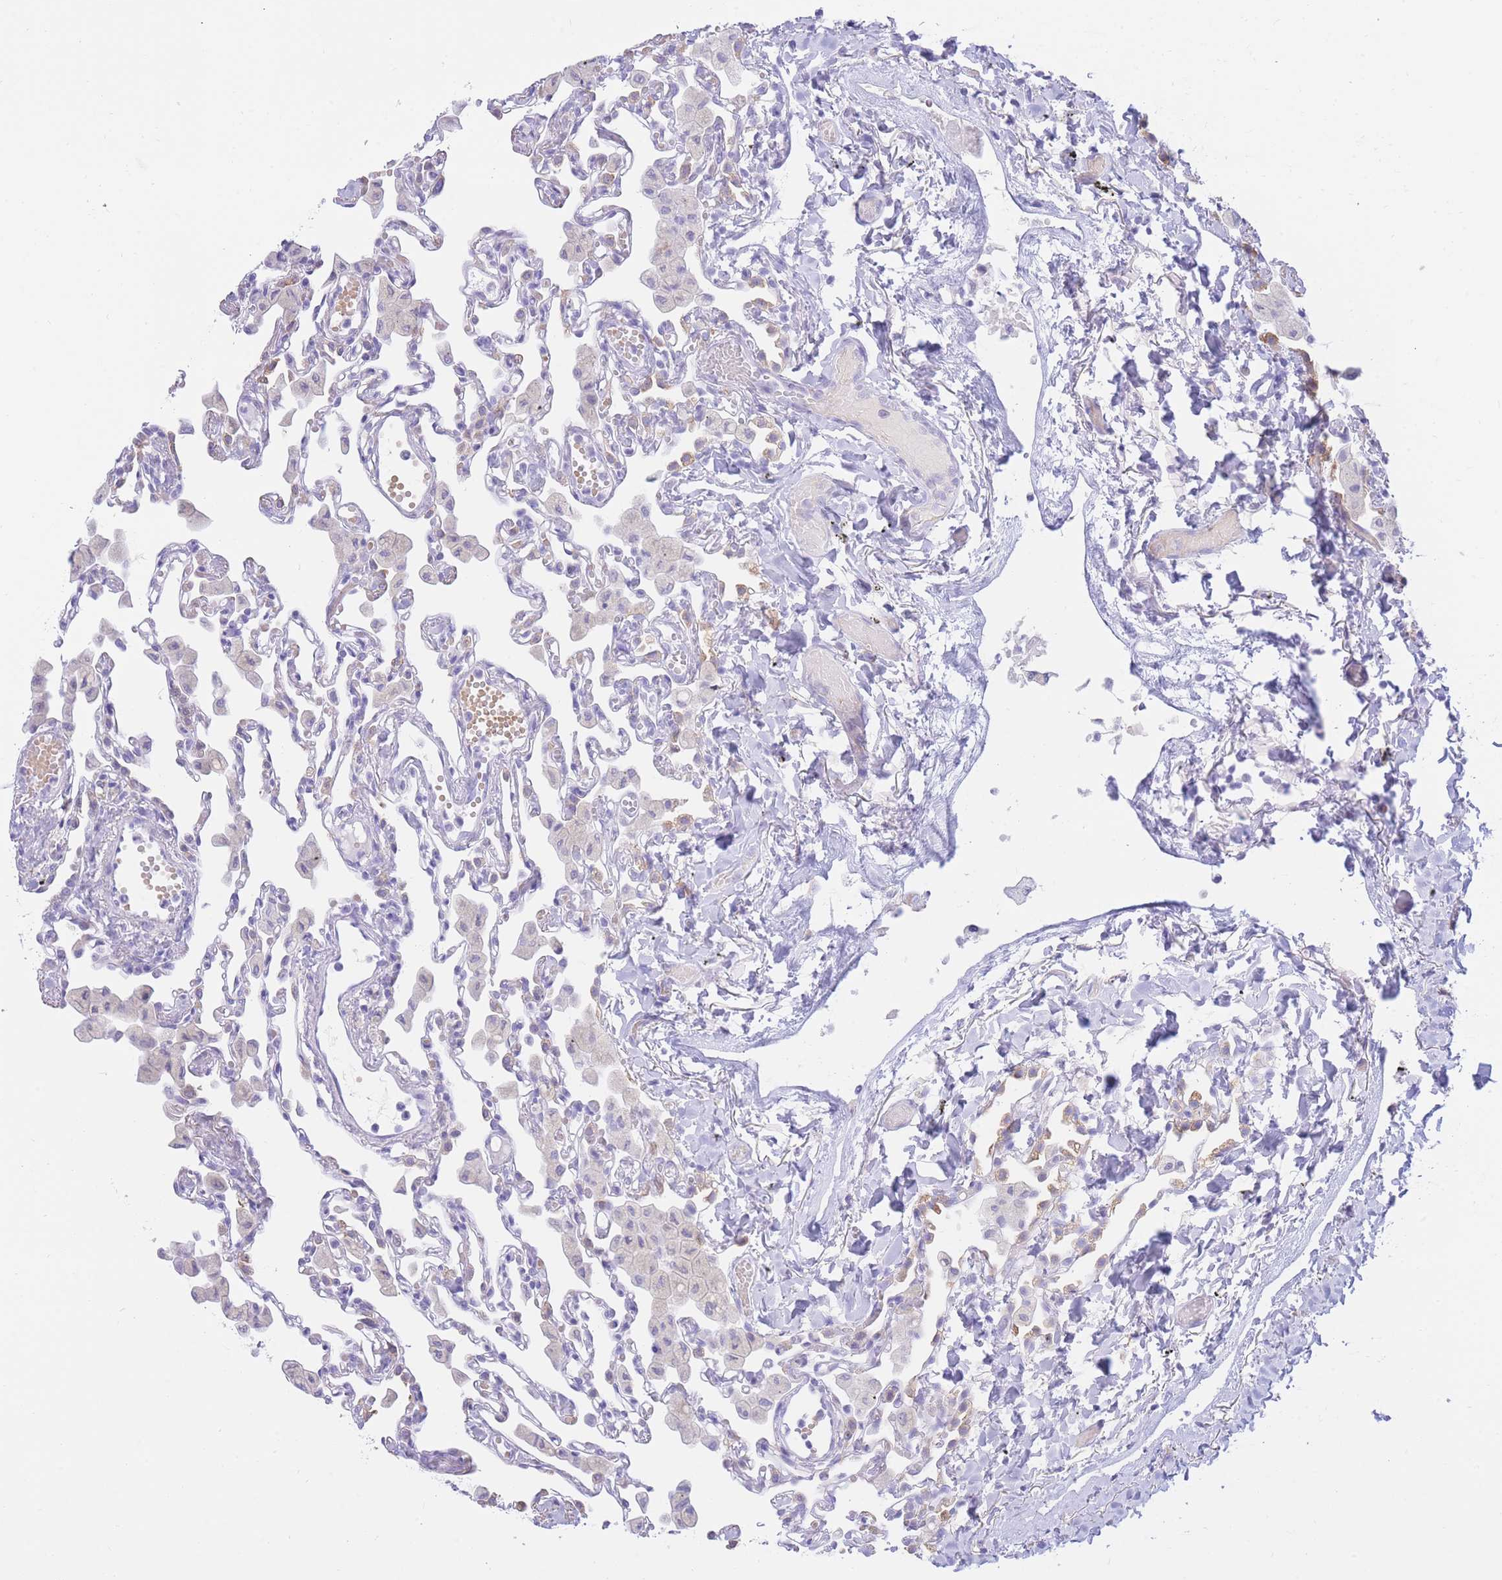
{"staining": {"intensity": "negative", "quantity": "none", "location": "none"}, "tissue": "lung", "cell_type": "Alveolar cells", "image_type": "normal", "snomed": [{"axis": "morphology", "description": "Normal tissue, NOS"}, {"axis": "topography", "description": "Bronchus"}, {"axis": "topography", "description": "Lung"}], "caption": "Alveolar cells show no significant staining in unremarkable lung. (DAB (3,3'-diaminobenzidine) immunohistochemistry (IHC) with hematoxylin counter stain).", "gene": "SSUH2", "patient": {"sex": "female", "age": 49}}